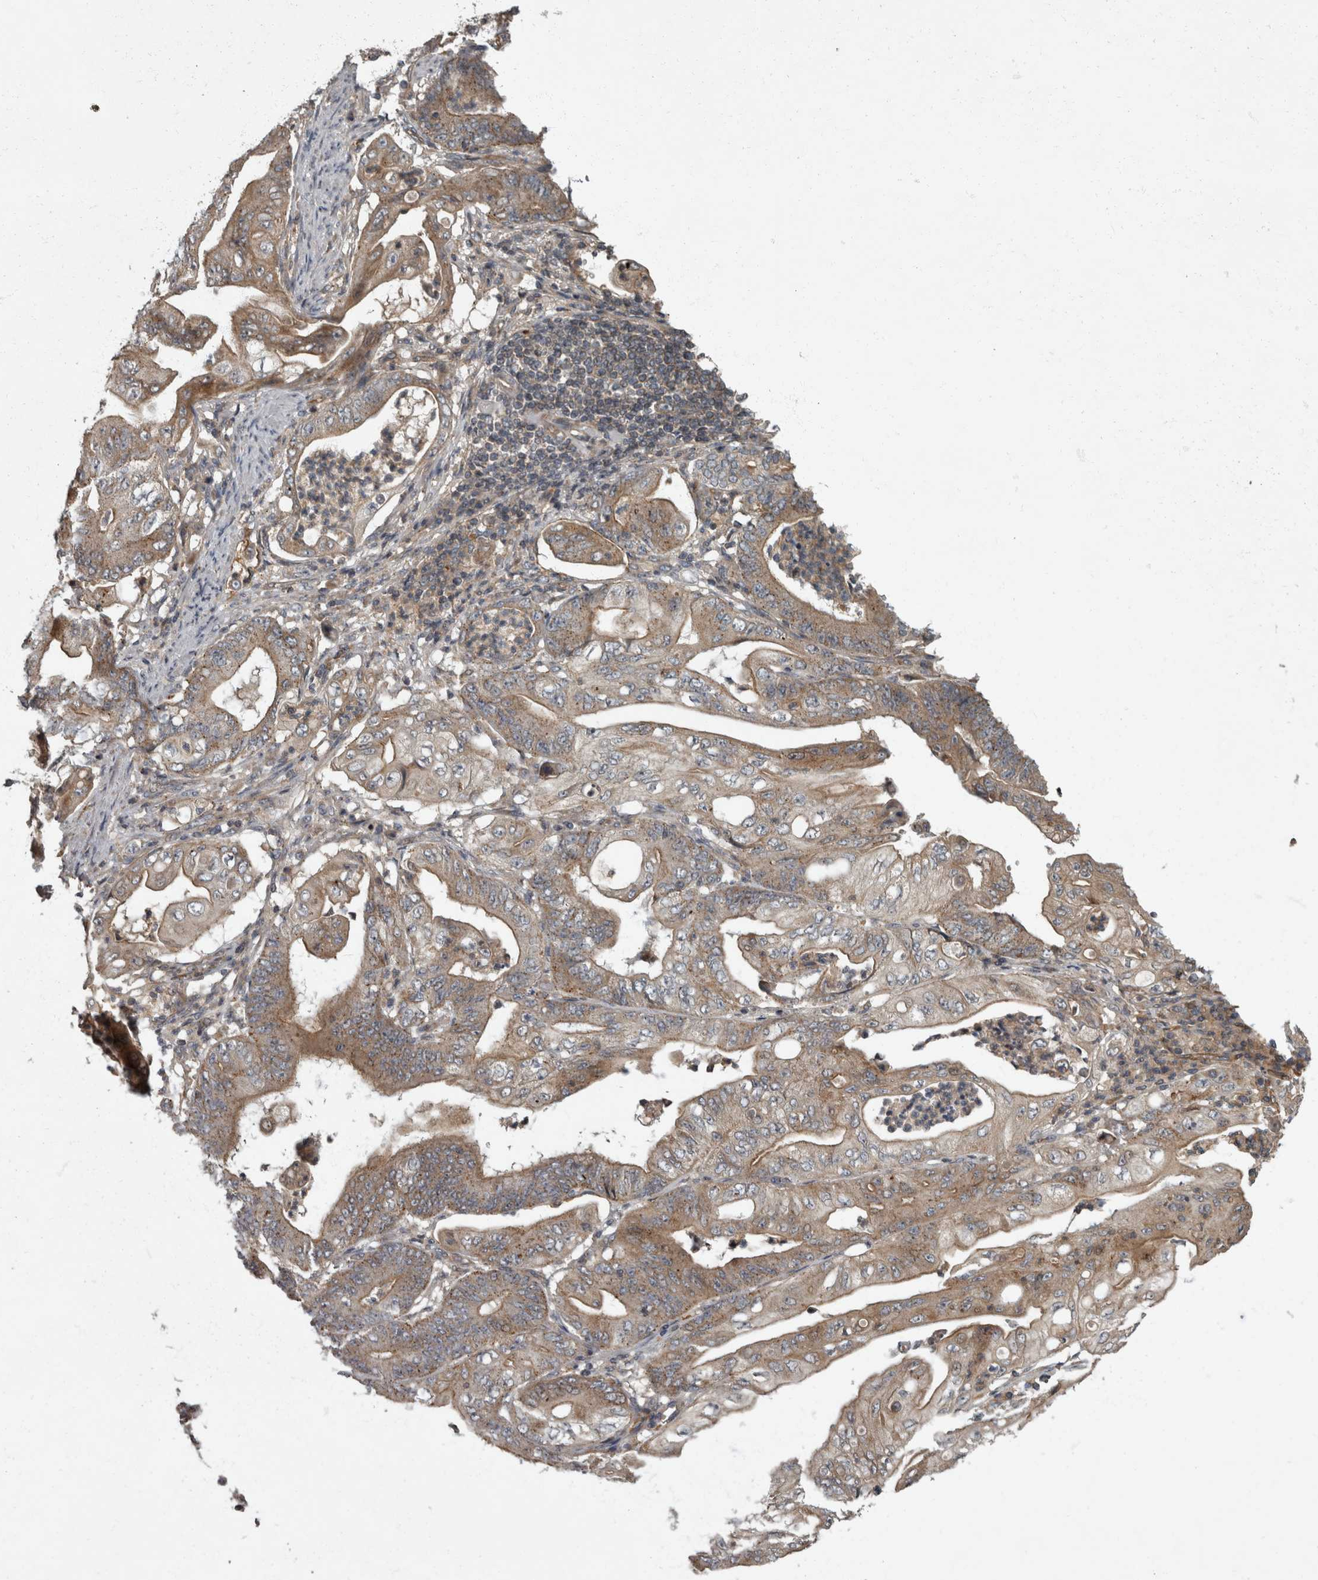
{"staining": {"intensity": "weak", "quantity": ">75%", "location": "cytoplasmic/membranous"}, "tissue": "stomach cancer", "cell_type": "Tumor cells", "image_type": "cancer", "snomed": [{"axis": "morphology", "description": "Adenocarcinoma, NOS"}, {"axis": "topography", "description": "Stomach"}], "caption": "A high-resolution micrograph shows immunohistochemistry staining of stomach cancer (adenocarcinoma), which displays weak cytoplasmic/membranous expression in approximately >75% of tumor cells.", "gene": "VEGFD", "patient": {"sex": "female", "age": 73}}